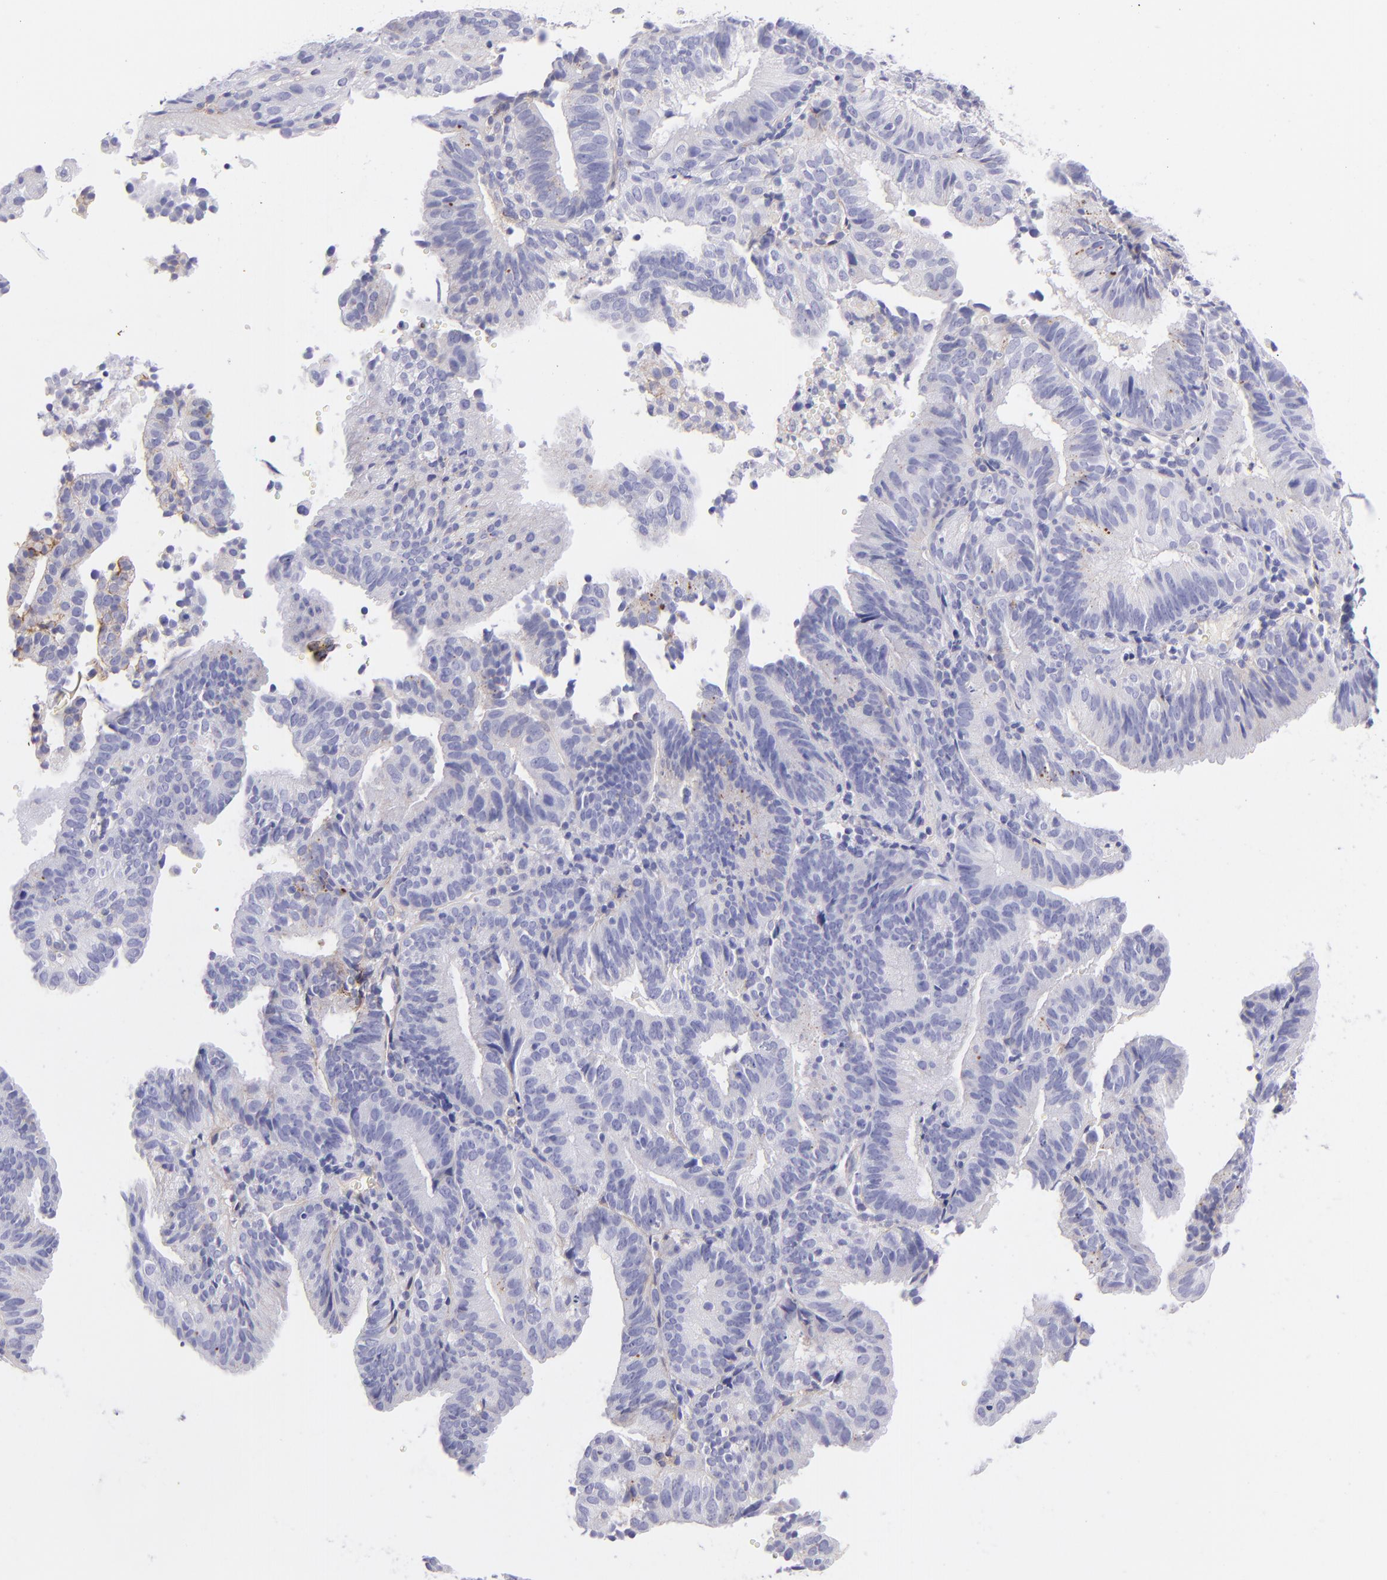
{"staining": {"intensity": "negative", "quantity": "none", "location": "none"}, "tissue": "cervical cancer", "cell_type": "Tumor cells", "image_type": "cancer", "snomed": [{"axis": "morphology", "description": "Adenocarcinoma, NOS"}, {"axis": "topography", "description": "Cervix"}], "caption": "Tumor cells show no significant protein expression in cervical cancer.", "gene": "CD81", "patient": {"sex": "female", "age": 60}}